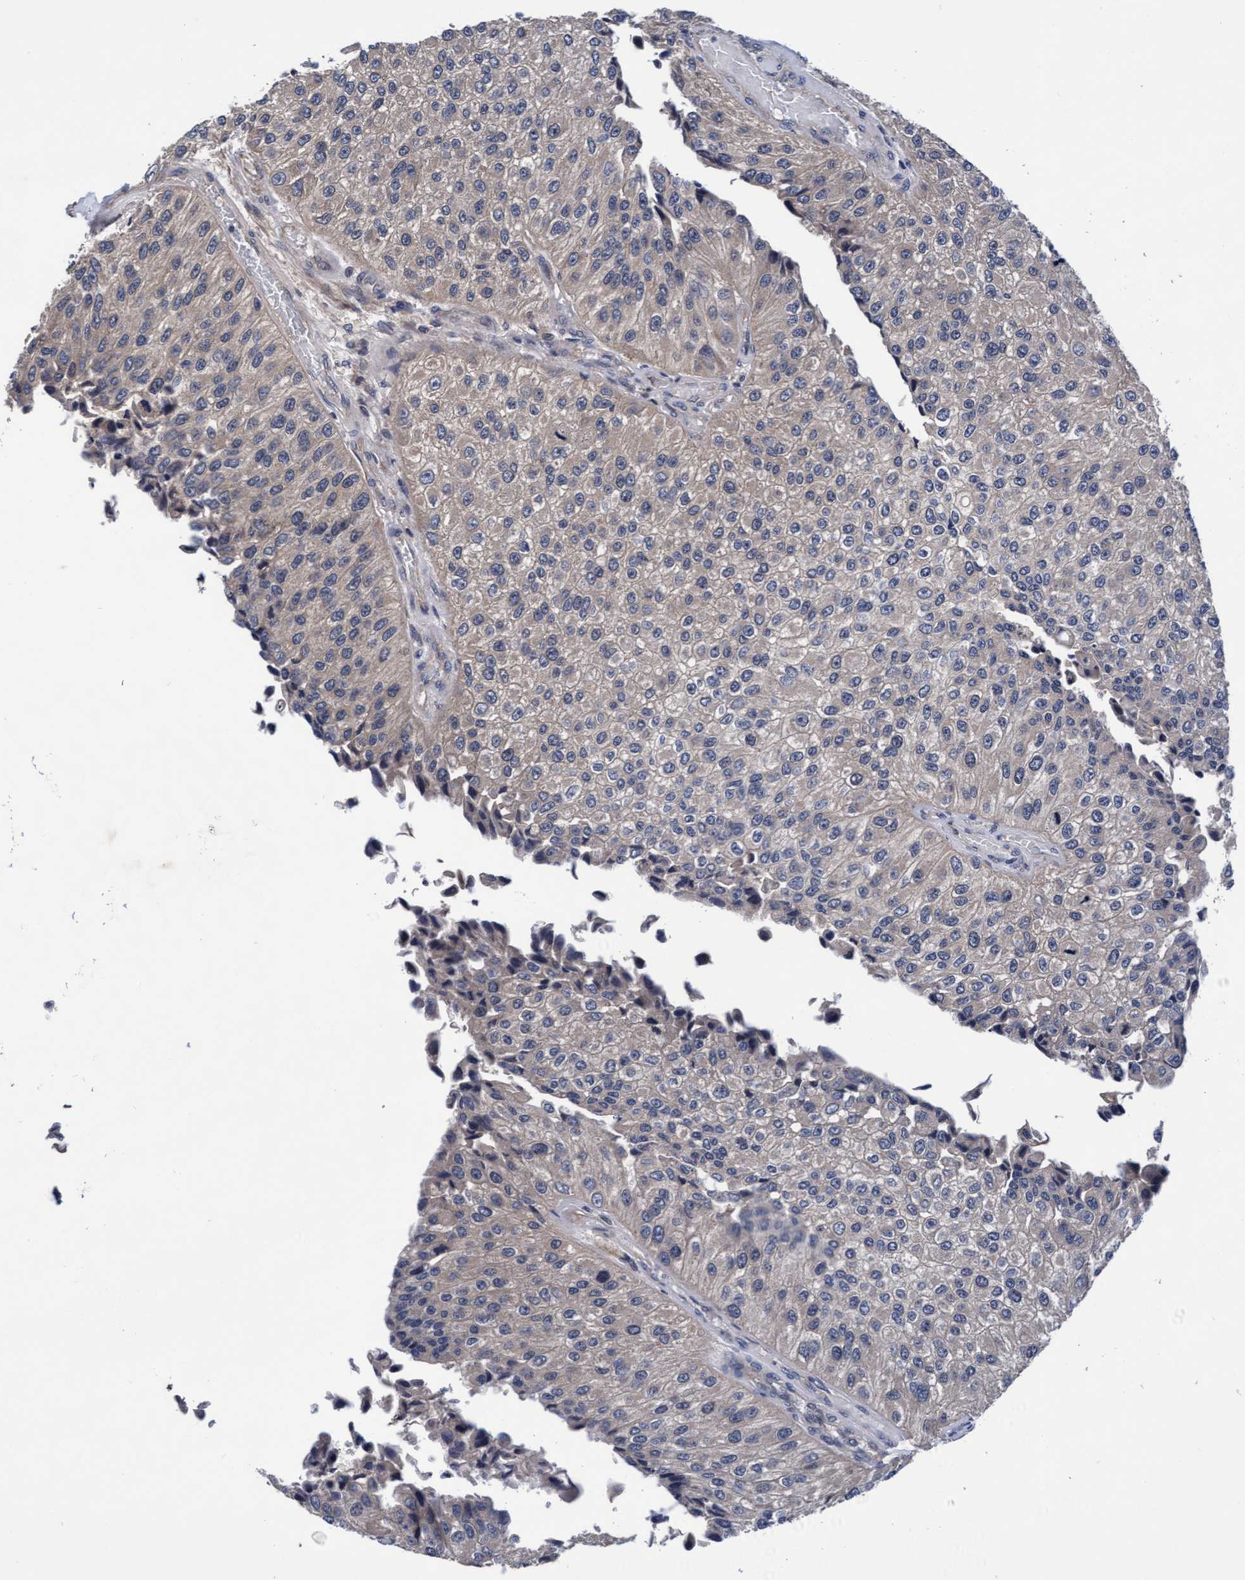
{"staining": {"intensity": "negative", "quantity": "none", "location": "none"}, "tissue": "urothelial cancer", "cell_type": "Tumor cells", "image_type": "cancer", "snomed": [{"axis": "morphology", "description": "Urothelial carcinoma, High grade"}, {"axis": "topography", "description": "Kidney"}, {"axis": "topography", "description": "Urinary bladder"}], "caption": "There is no significant expression in tumor cells of urothelial cancer.", "gene": "EFCAB13", "patient": {"sex": "male", "age": 77}}